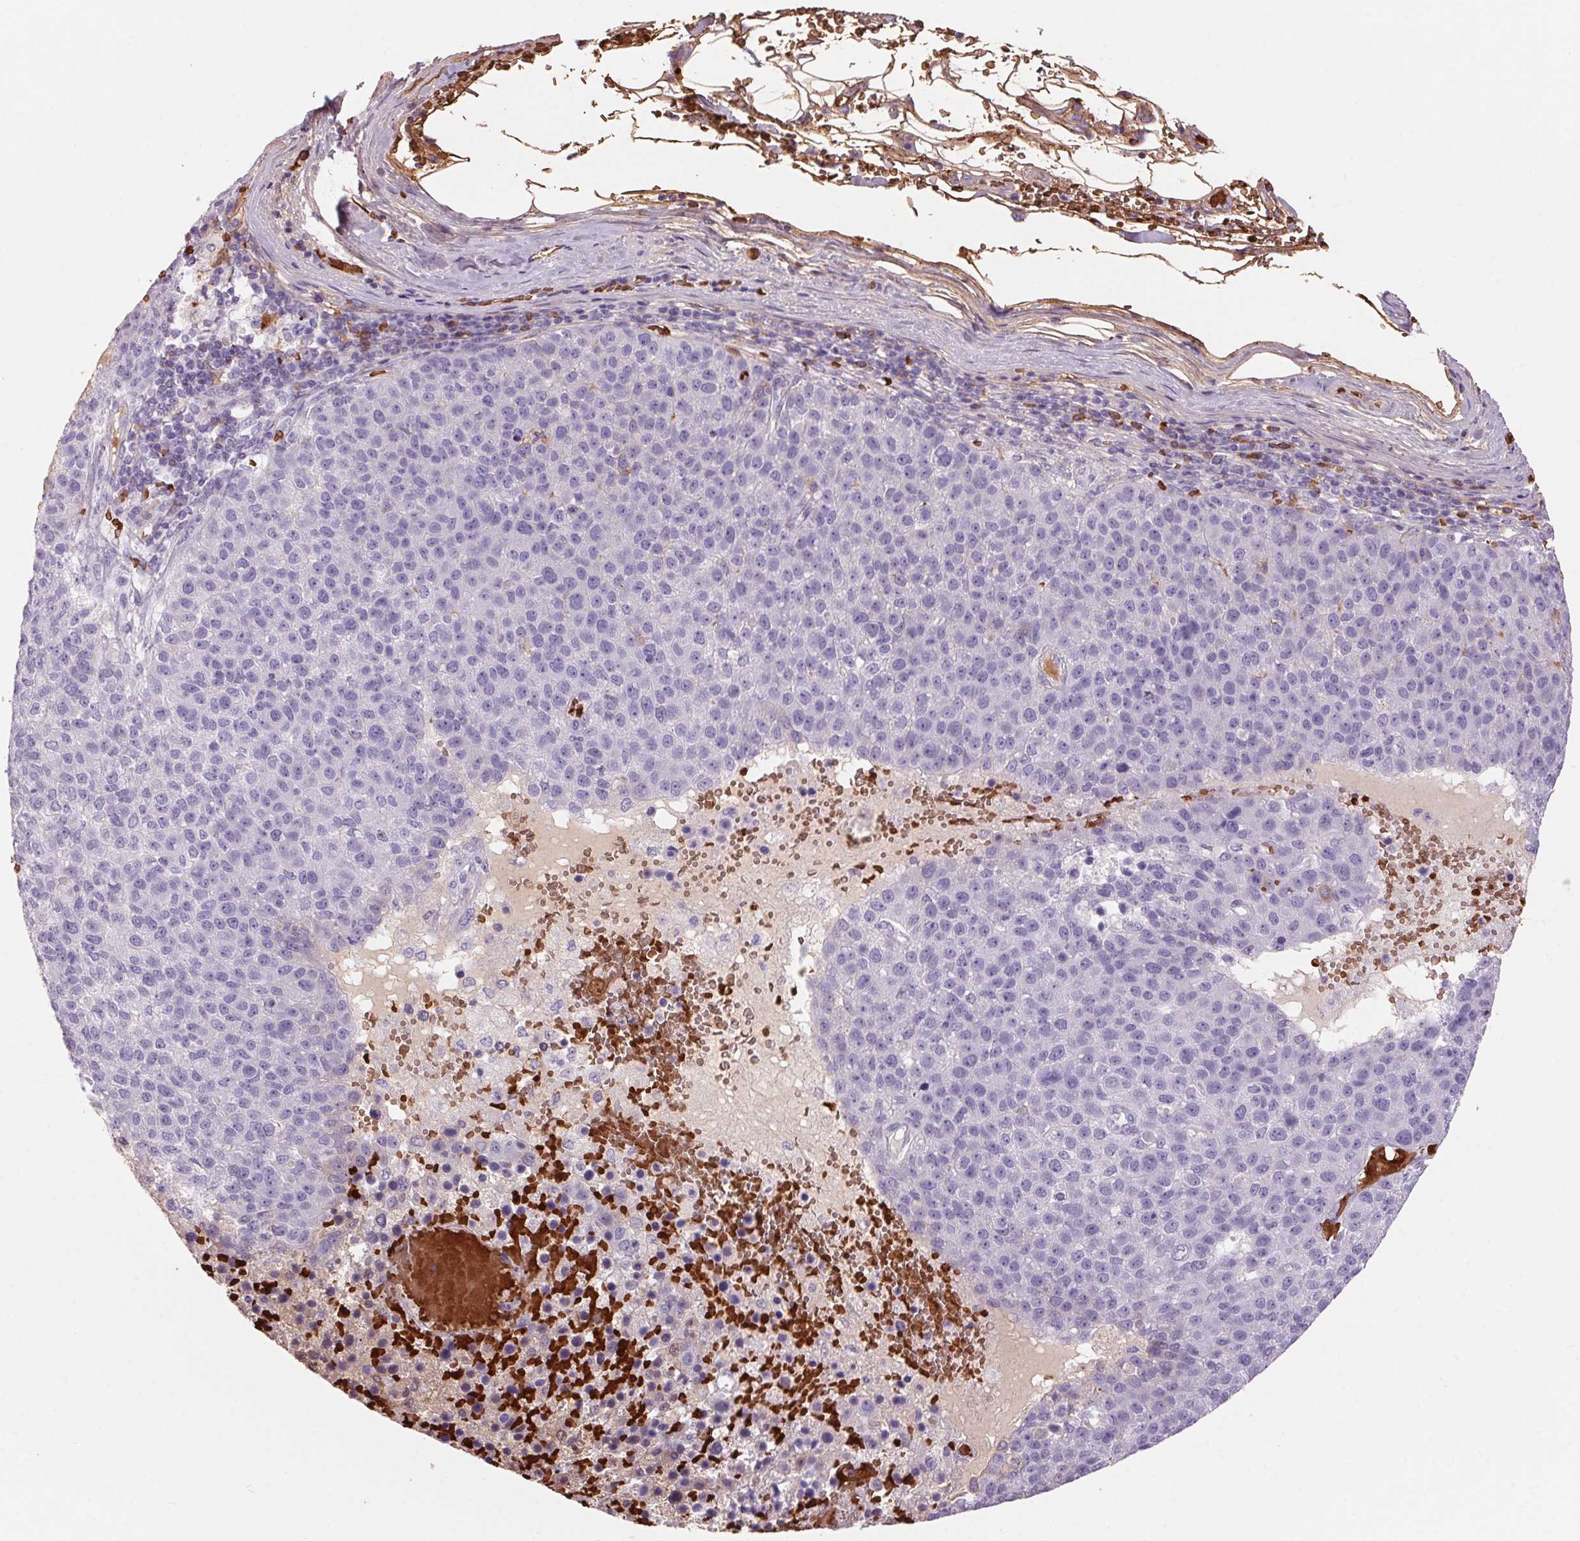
{"staining": {"intensity": "negative", "quantity": "none", "location": "none"}, "tissue": "pancreatic cancer", "cell_type": "Tumor cells", "image_type": "cancer", "snomed": [{"axis": "morphology", "description": "Adenocarcinoma, NOS"}, {"axis": "topography", "description": "Pancreas"}], "caption": "Tumor cells show no significant protein expression in pancreatic cancer (adenocarcinoma).", "gene": "HBQ1", "patient": {"sex": "female", "age": 61}}